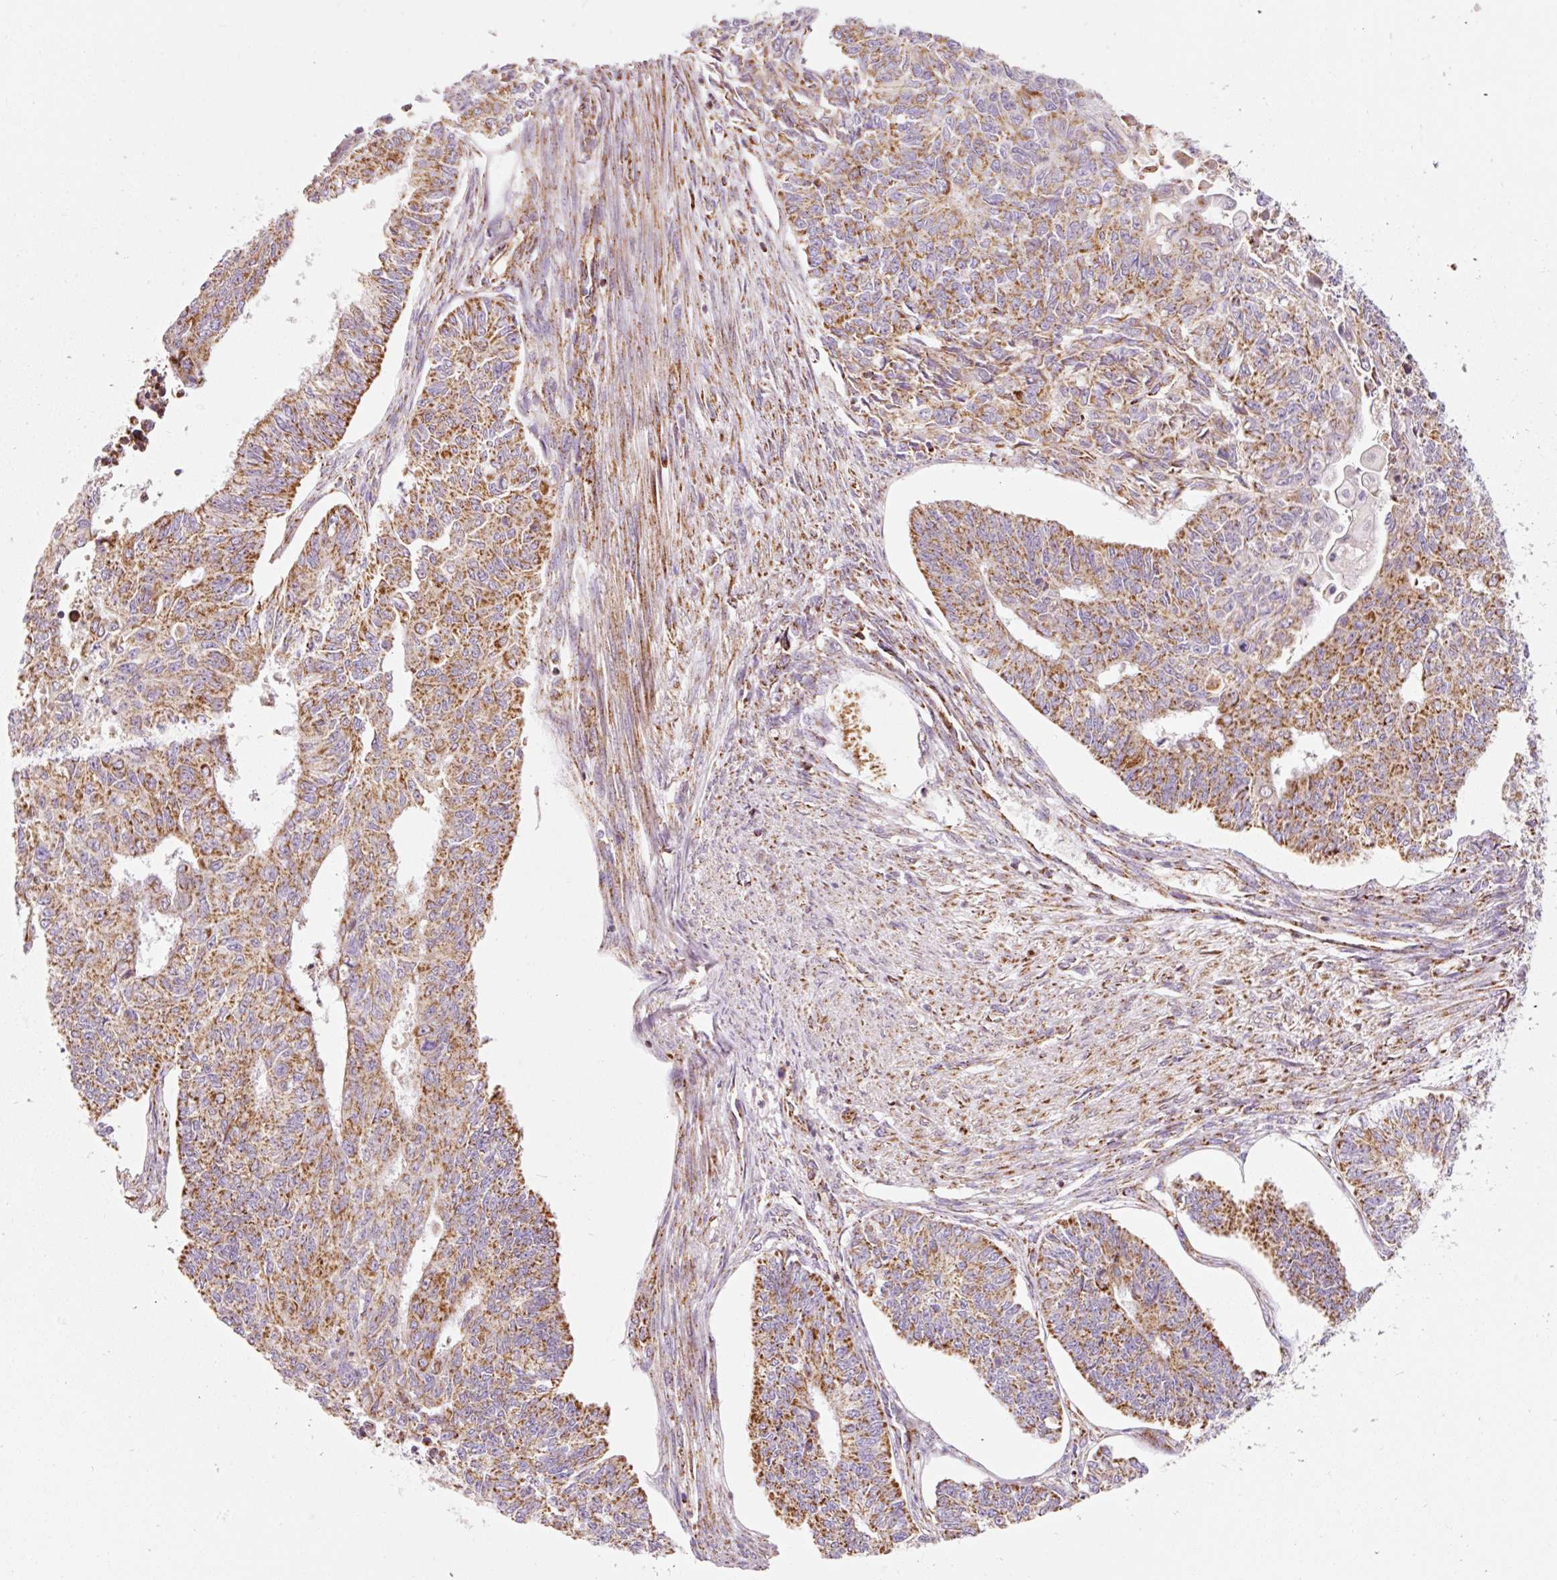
{"staining": {"intensity": "moderate", "quantity": ">75%", "location": "cytoplasmic/membranous"}, "tissue": "endometrial cancer", "cell_type": "Tumor cells", "image_type": "cancer", "snomed": [{"axis": "morphology", "description": "Adenocarcinoma, NOS"}, {"axis": "topography", "description": "Endometrium"}], "caption": "A photomicrograph of endometrial cancer (adenocarcinoma) stained for a protein demonstrates moderate cytoplasmic/membranous brown staining in tumor cells.", "gene": "NDUFB4", "patient": {"sex": "female", "age": 32}}